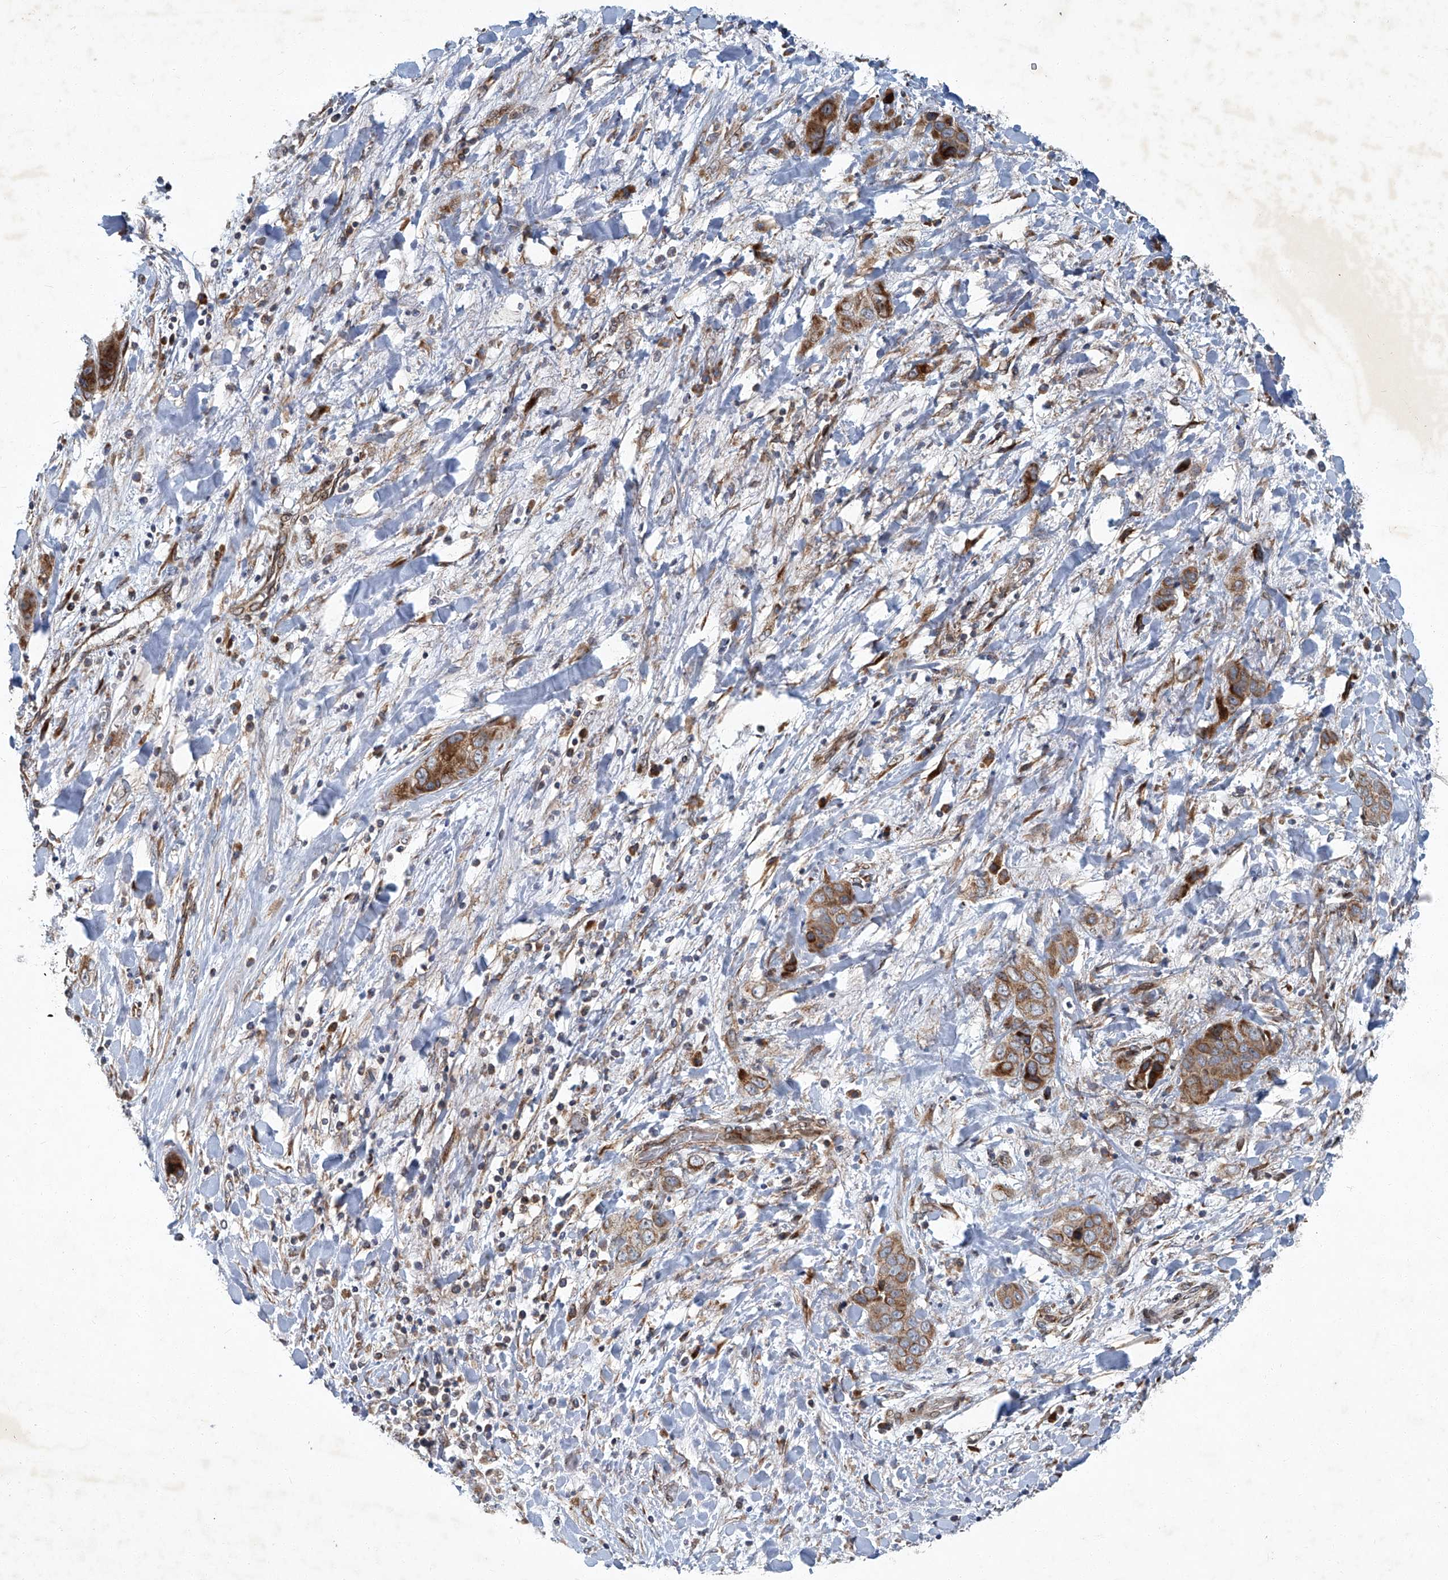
{"staining": {"intensity": "moderate", "quantity": ">75%", "location": "cytoplasmic/membranous"}, "tissue": "liver cancer", "cell_type": "Tumor cells", "image_type": "cancer", "snomed": [{"axis": "morphology", "description": "Cholangiocarcinoma"}, {"axis": "topography", "description": "Liver"}], "caption": "Immunohistochemical staining of human liver cancer (cholangiocarcinoma) shows medium levels of moderate cytoplasmic/membranous protein positivity in approximately >75% of tumor cells.", "gene": "GPR132", "patient": {"sex": "female", "age": 52}}